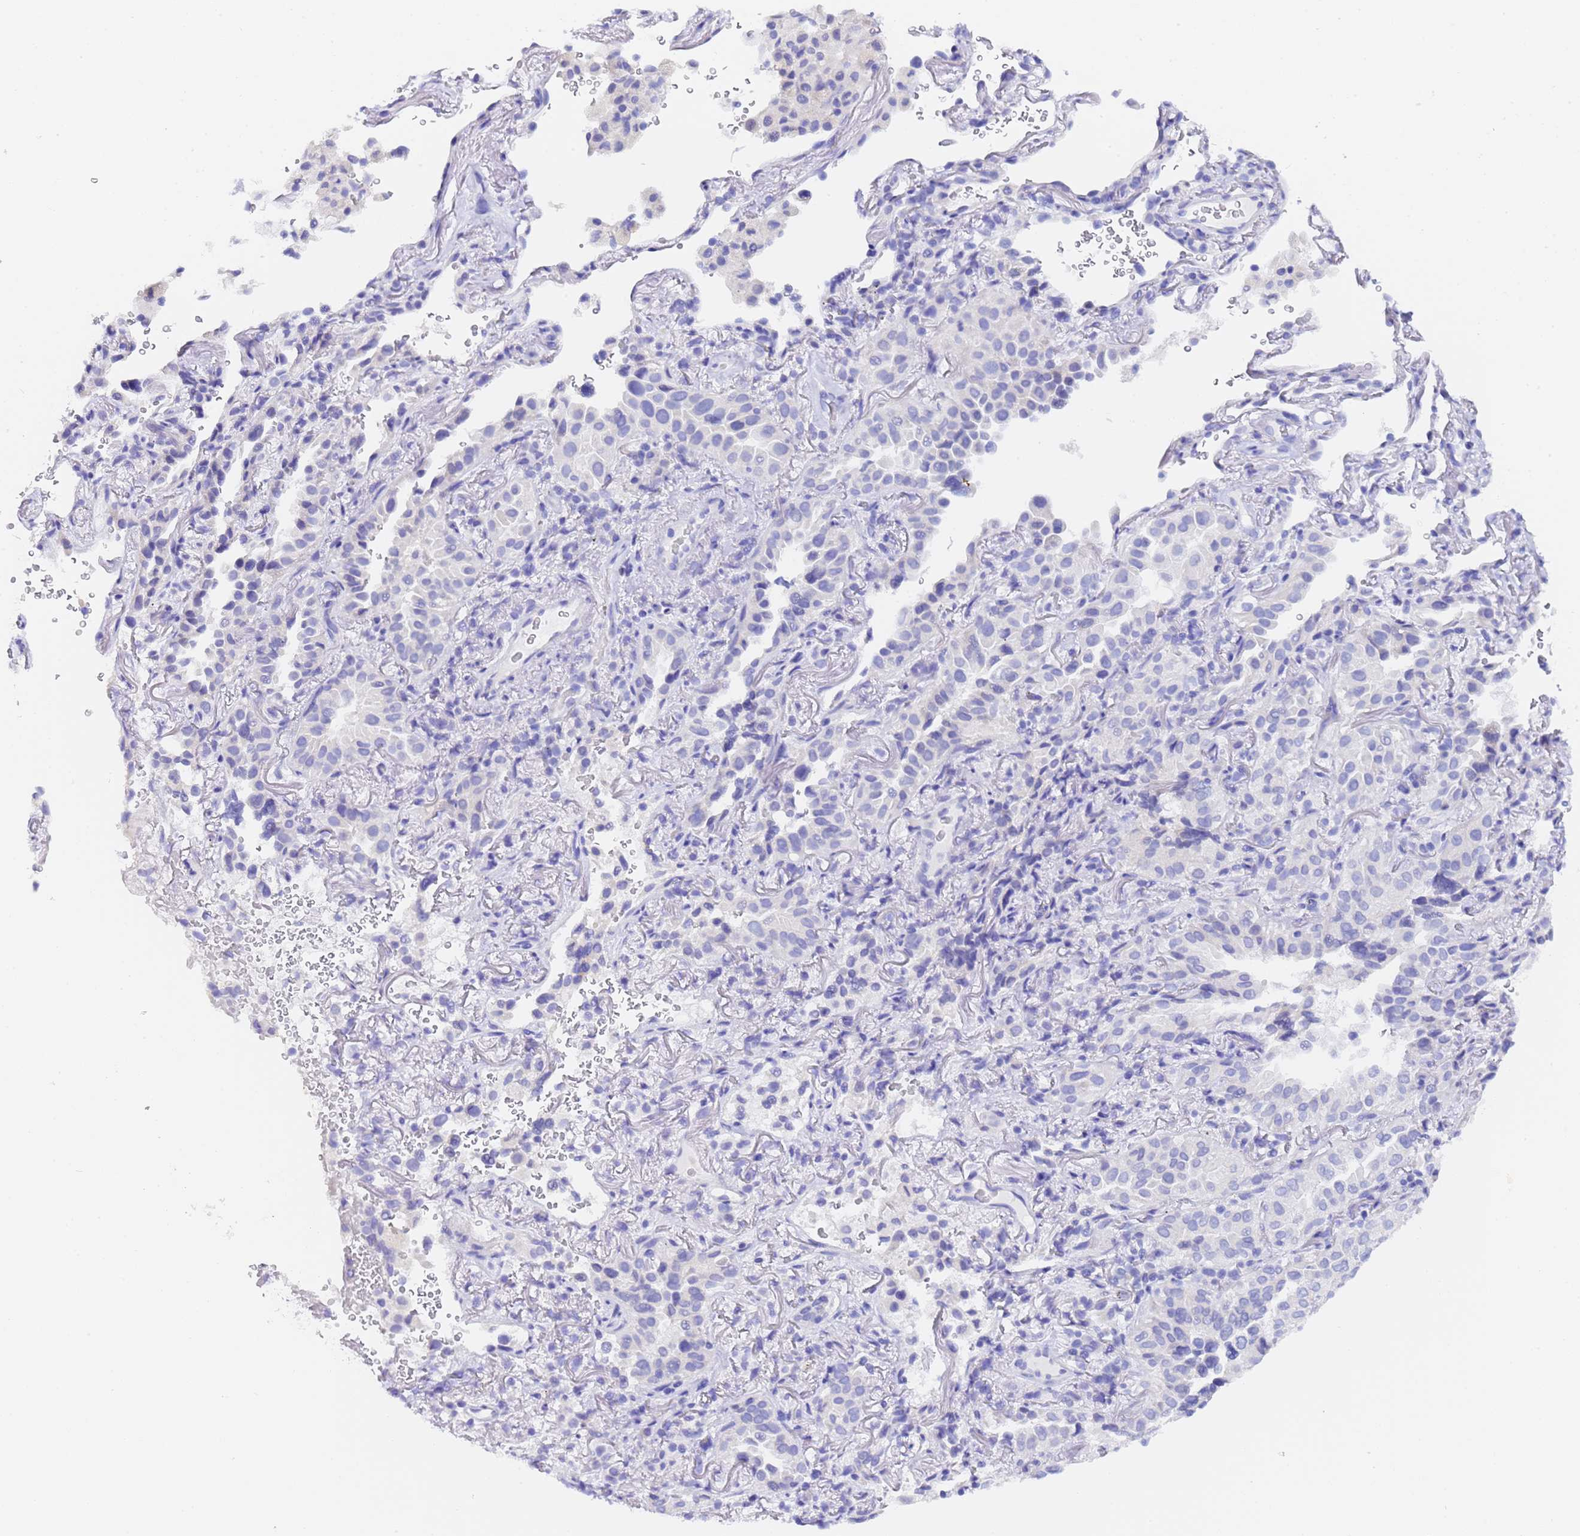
{"staining": {"intensity": "negative", "quantity": "none", "location": "none"}, "tissue": "lung cancer", "cell_type": "Tumor cells", "image_type": "cancer", "snomed": [{"axis": "morphology", "description": "Adenocarcinoma, NOS"}, {"axis": "topography", "description": "Lung"}], "caption": "There is no significant positivity in tumor cells of lung adenocarcinoma.", "gene": "GABRA1", "patient": {"sex": "female", "age": 69}}